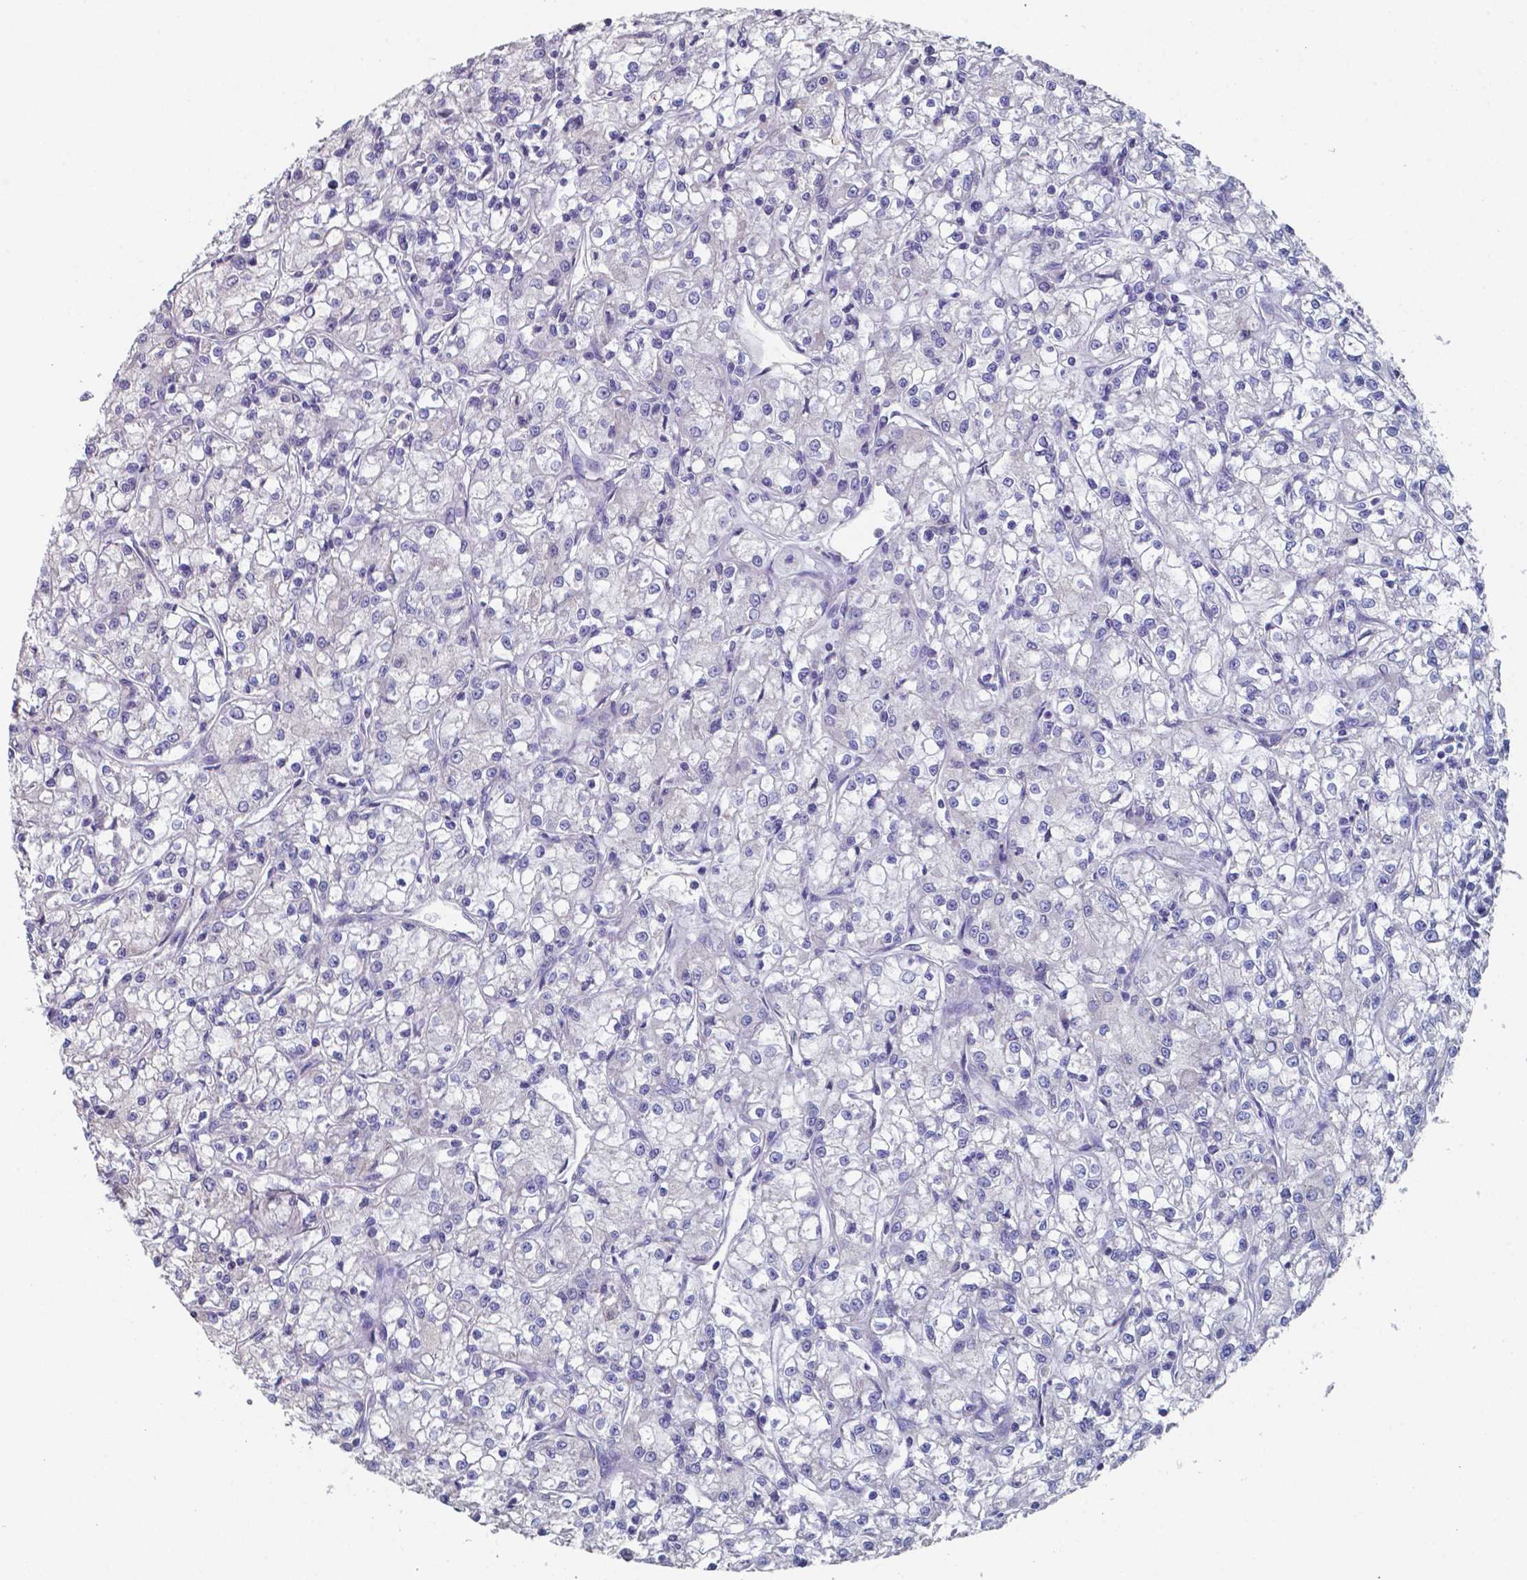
{"staining": {"intensity": "negative", "quantity": "none", "location": "none"}, "tissue": "renal cancer", "cell_type": "Tumor cells", "image_type": "cancer", "snomed": [{"axis": "morphology", "description": "Adenocarcinoma, NOS"}, {"axis": "topography", "description": "Kidney"}], "caption": "Tumor cells show no significant protein positivity in renal adenocarcinoma.", "gene": "FOXJ1", "patient": {"sex": "female", "age": 59}}